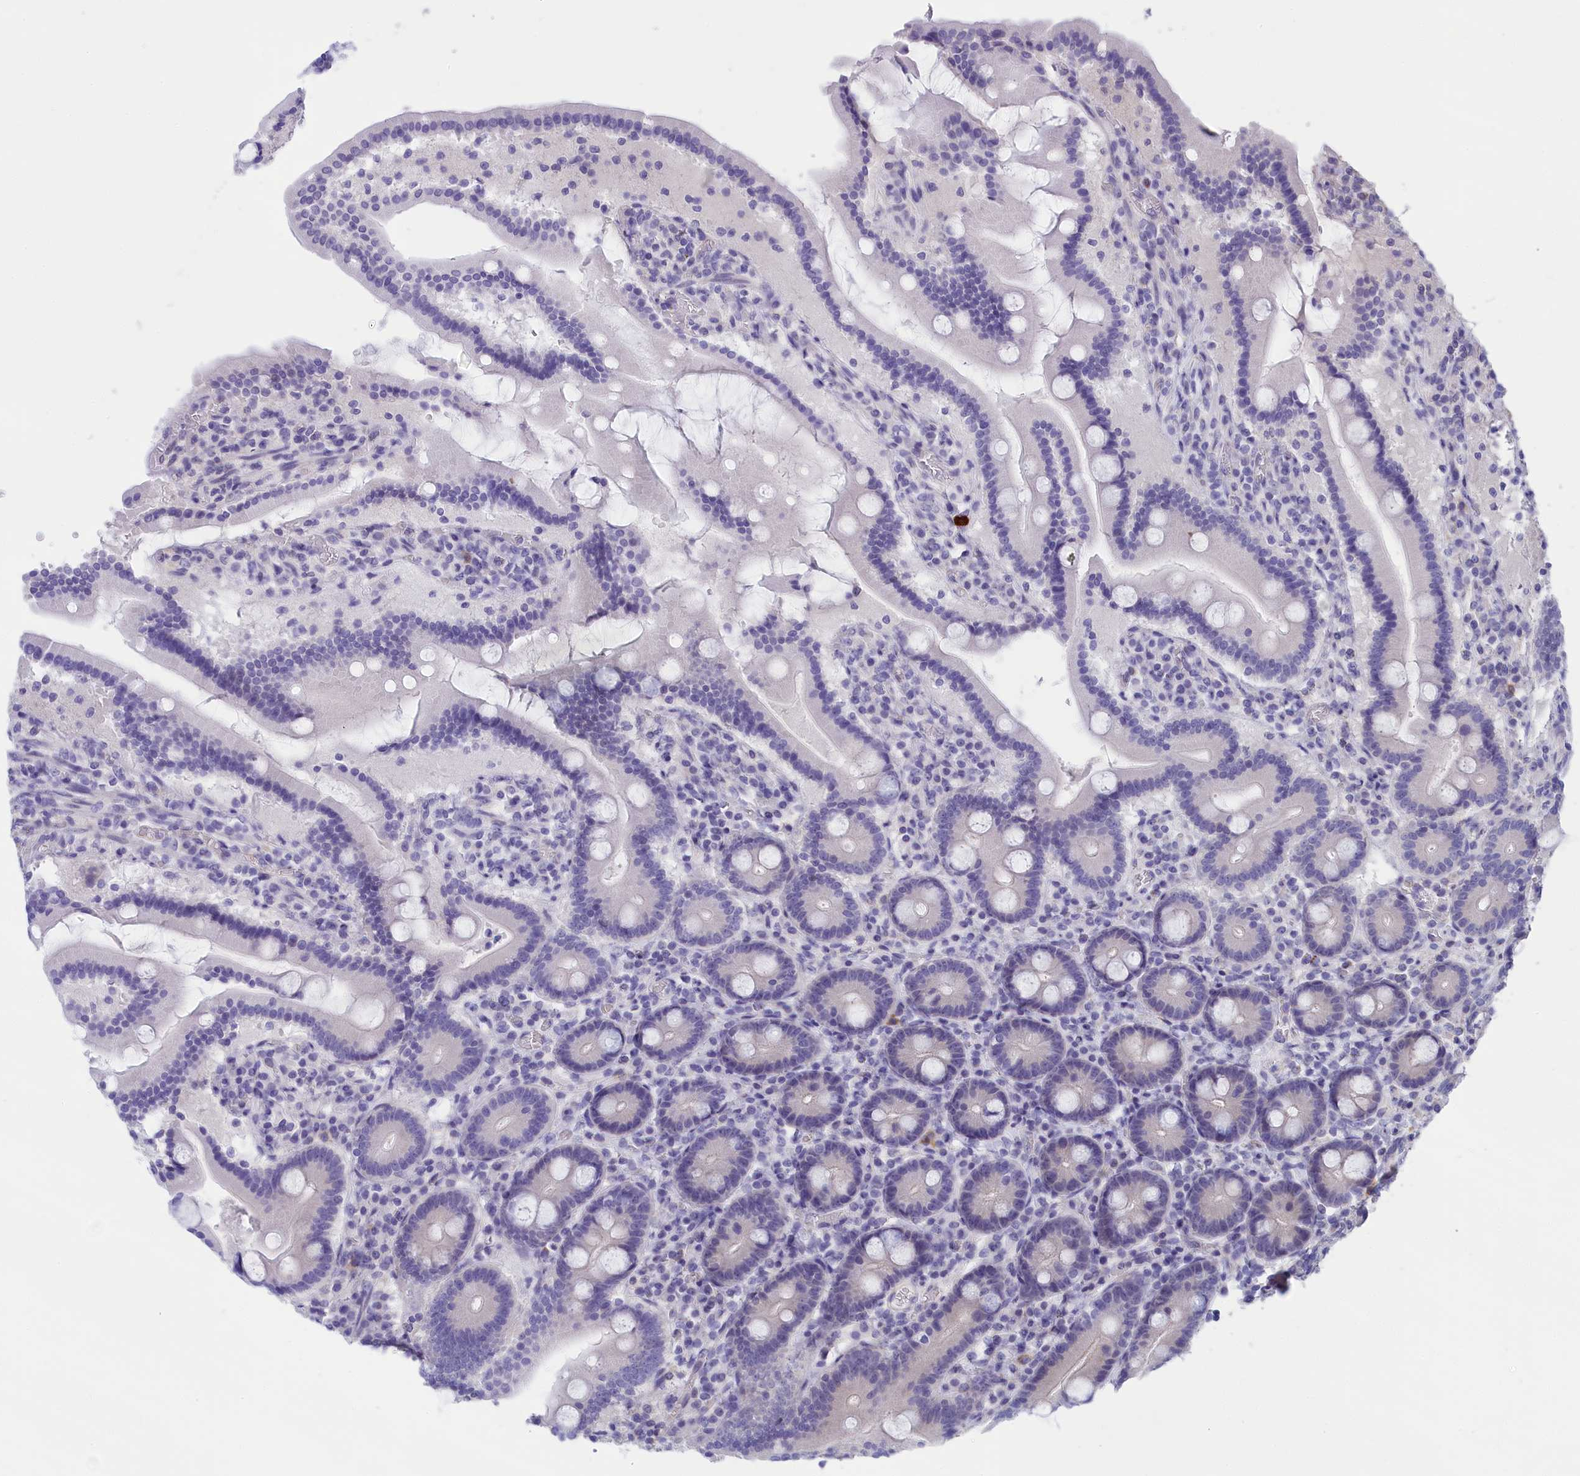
{"staining": {"intensity": "negative", "quantity": "none", "location": "none"}, "tissue": "duodenum", "cell_type": "Glandular cells", "image_type": "normal", "snomed": [{"axis": "morphology", "description": "Normal tissue, NOS"}, {"axis": "topography", "description": "Duodenum"}], "caption": "Immunohistochemistry image of normal duodenum stained for a protein (brown), which exhibits no positivity in glandular cells. (Stains: DAB (3,3'-diaminobenzidine) IHC with hematoxylin counter stain, Microscopy: brightfield microscopy at high magnification).", "gene": "TACSTD2", "patient": {"sex": "male", "age": 55}}